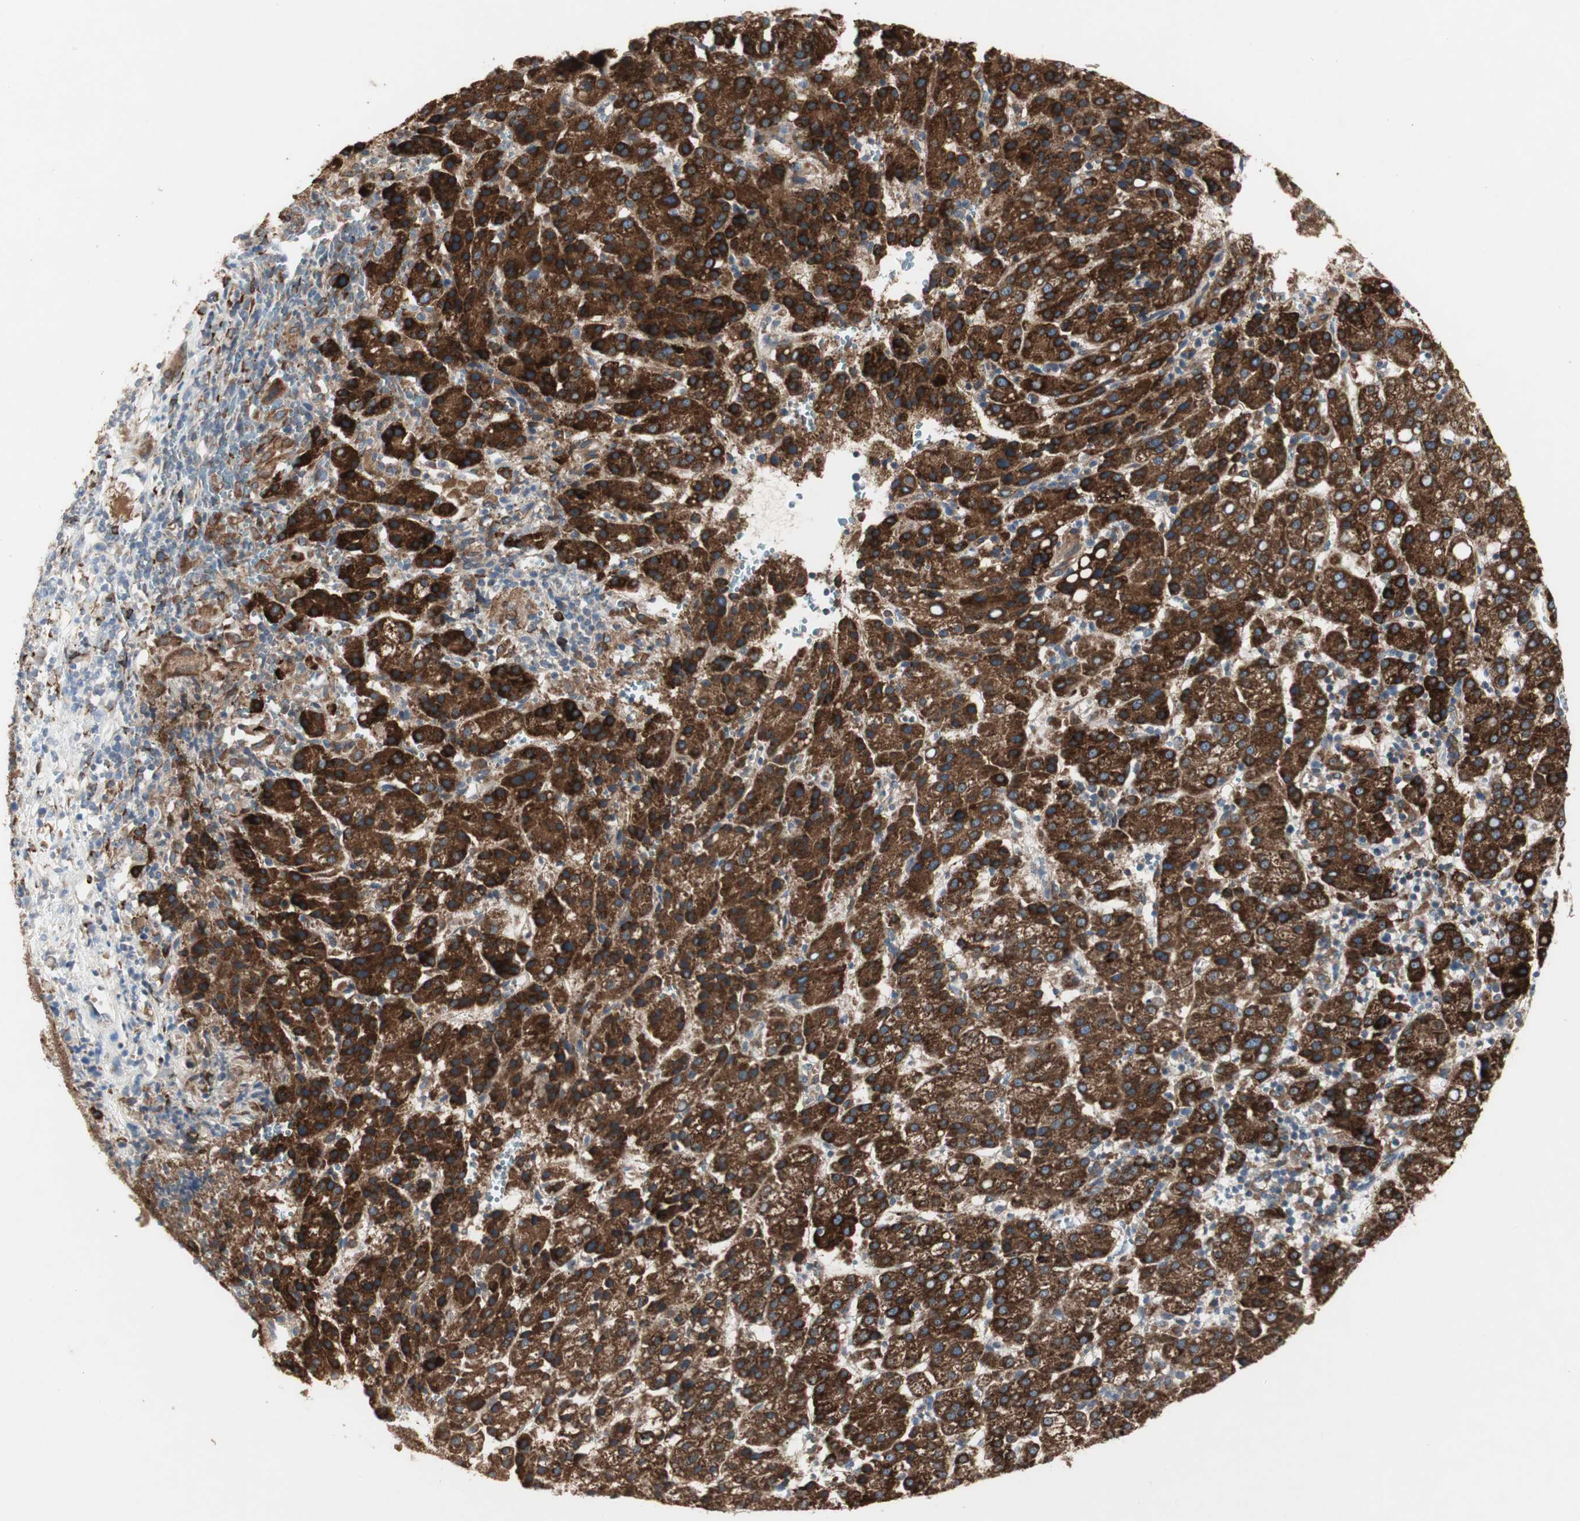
{"staining": {"intensity": "strong", "quantity": ">75%", "location": "cytoplasmic/membranous"}, "tissue": "liver cancer", "cell_type": "Tumor cells", "image_type": "cancer", "snomed": [{"axis": "morphology", "description": "Carcinoma, Hepatocellular, NOS"}, {"axis": "topography", "description": "Liver"}], "caption": "A histopathology image showing strong cytoplasmic/membranous expression in about >75% of tumor cells in liver hepatocellular carcinoma, as visualized by brown immunohistochemical staining.", "gene": "H6PD", "patient": {"sex": "female", "age": 58}}